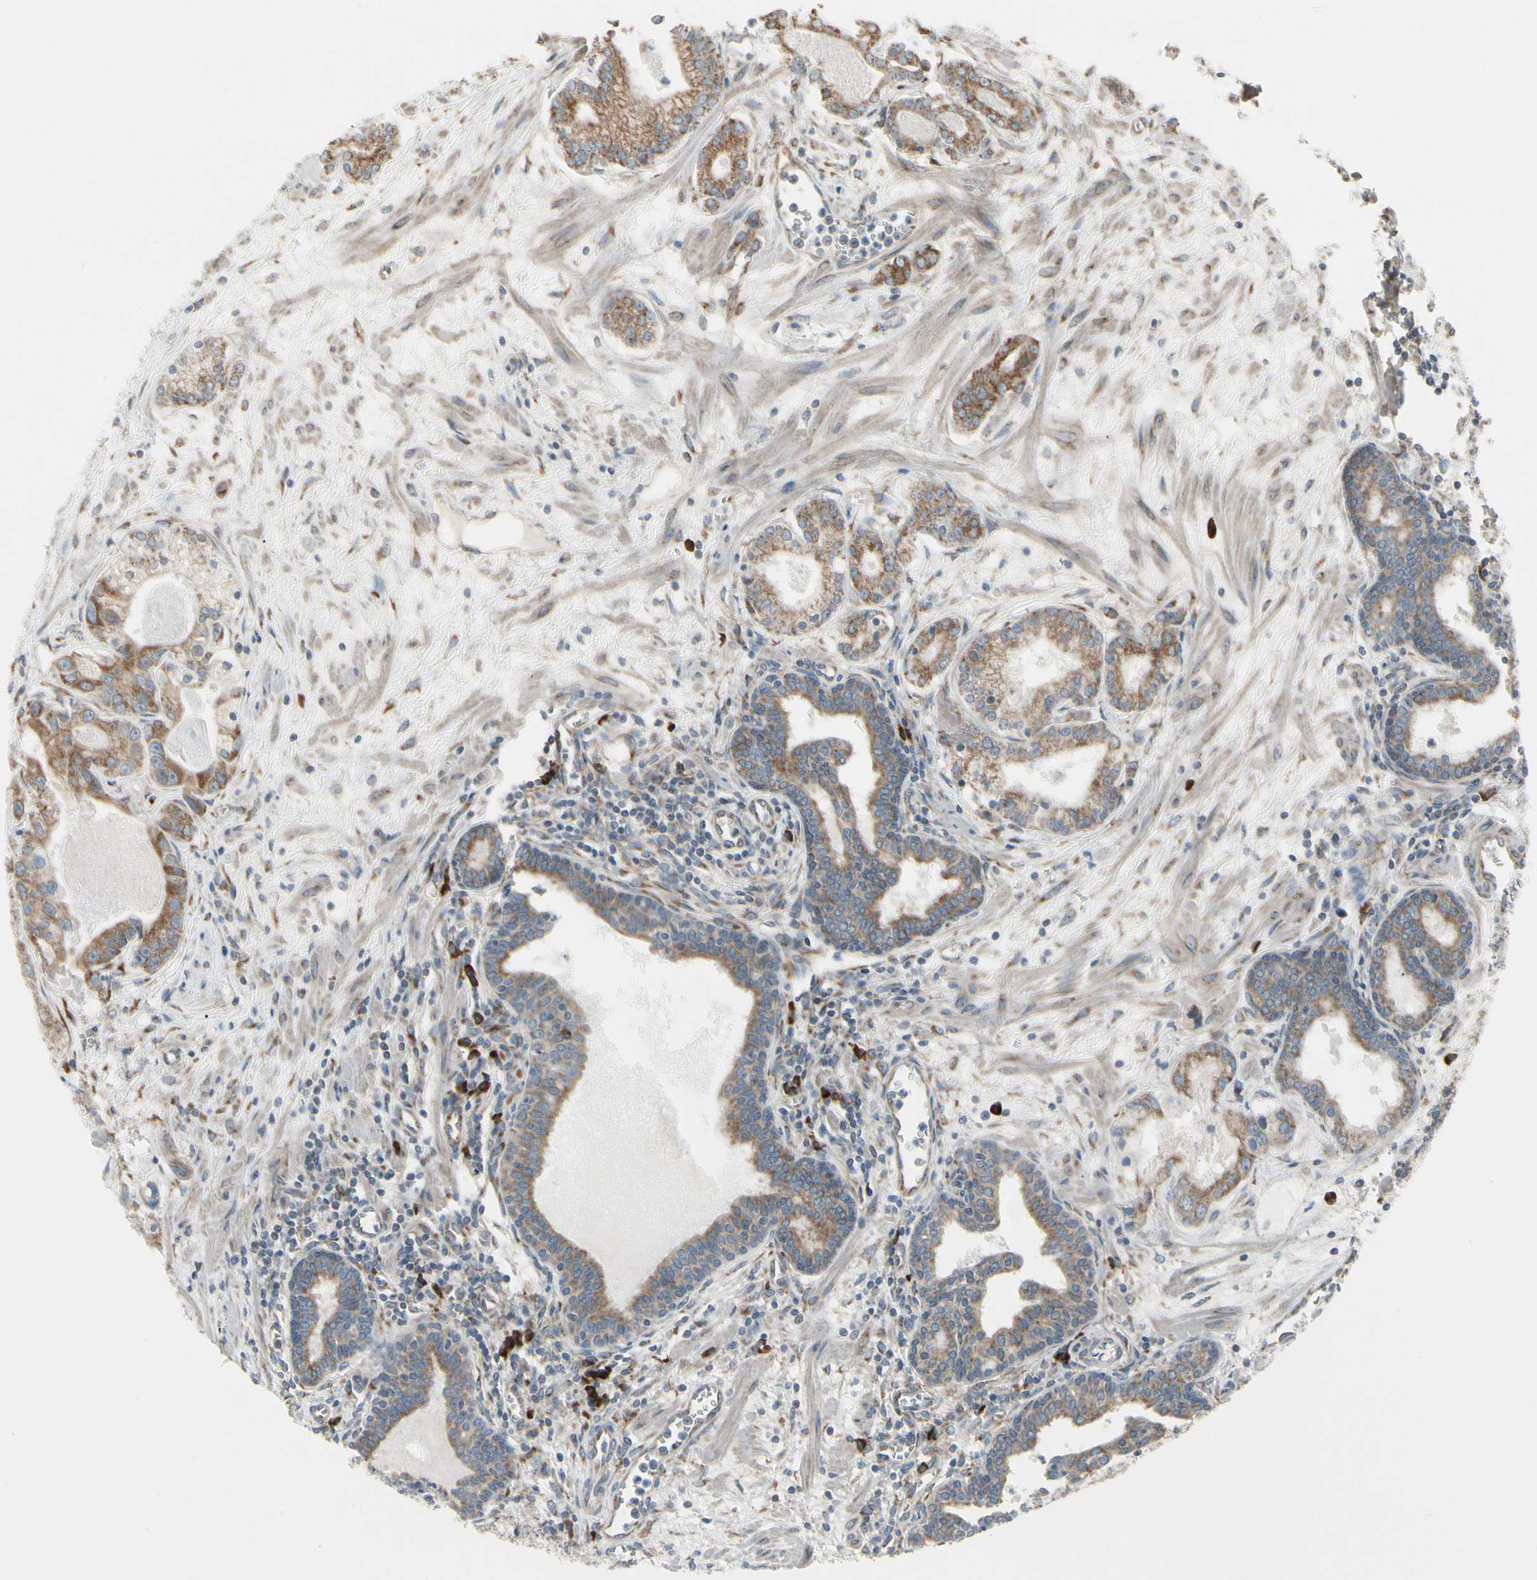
{"staining": {"intensity": "moderate", "quantity": ">75%", "location": "cytoplasmic/membranous"}, "tissue": "prostate cancer", "cell_type": "Tumor cells", "image_type": "cancer", "snomed": [{"axis": "morphology", "description": "Adenocarcinoma, Low grade"}, {"axis": "topography", "description": "Prostate"}], "caption": "Immunohistochemical staining of prostate adenocarcinoma (low-grade) demonstrates moderate cytoplasmic/membranous protein staining in approximately >75% of tumor cells. The protein is shown in brown color, while the nuclei are stained blue.", "gene": "FNDC3A", "patient": {"sex": "male", "age": 59}}